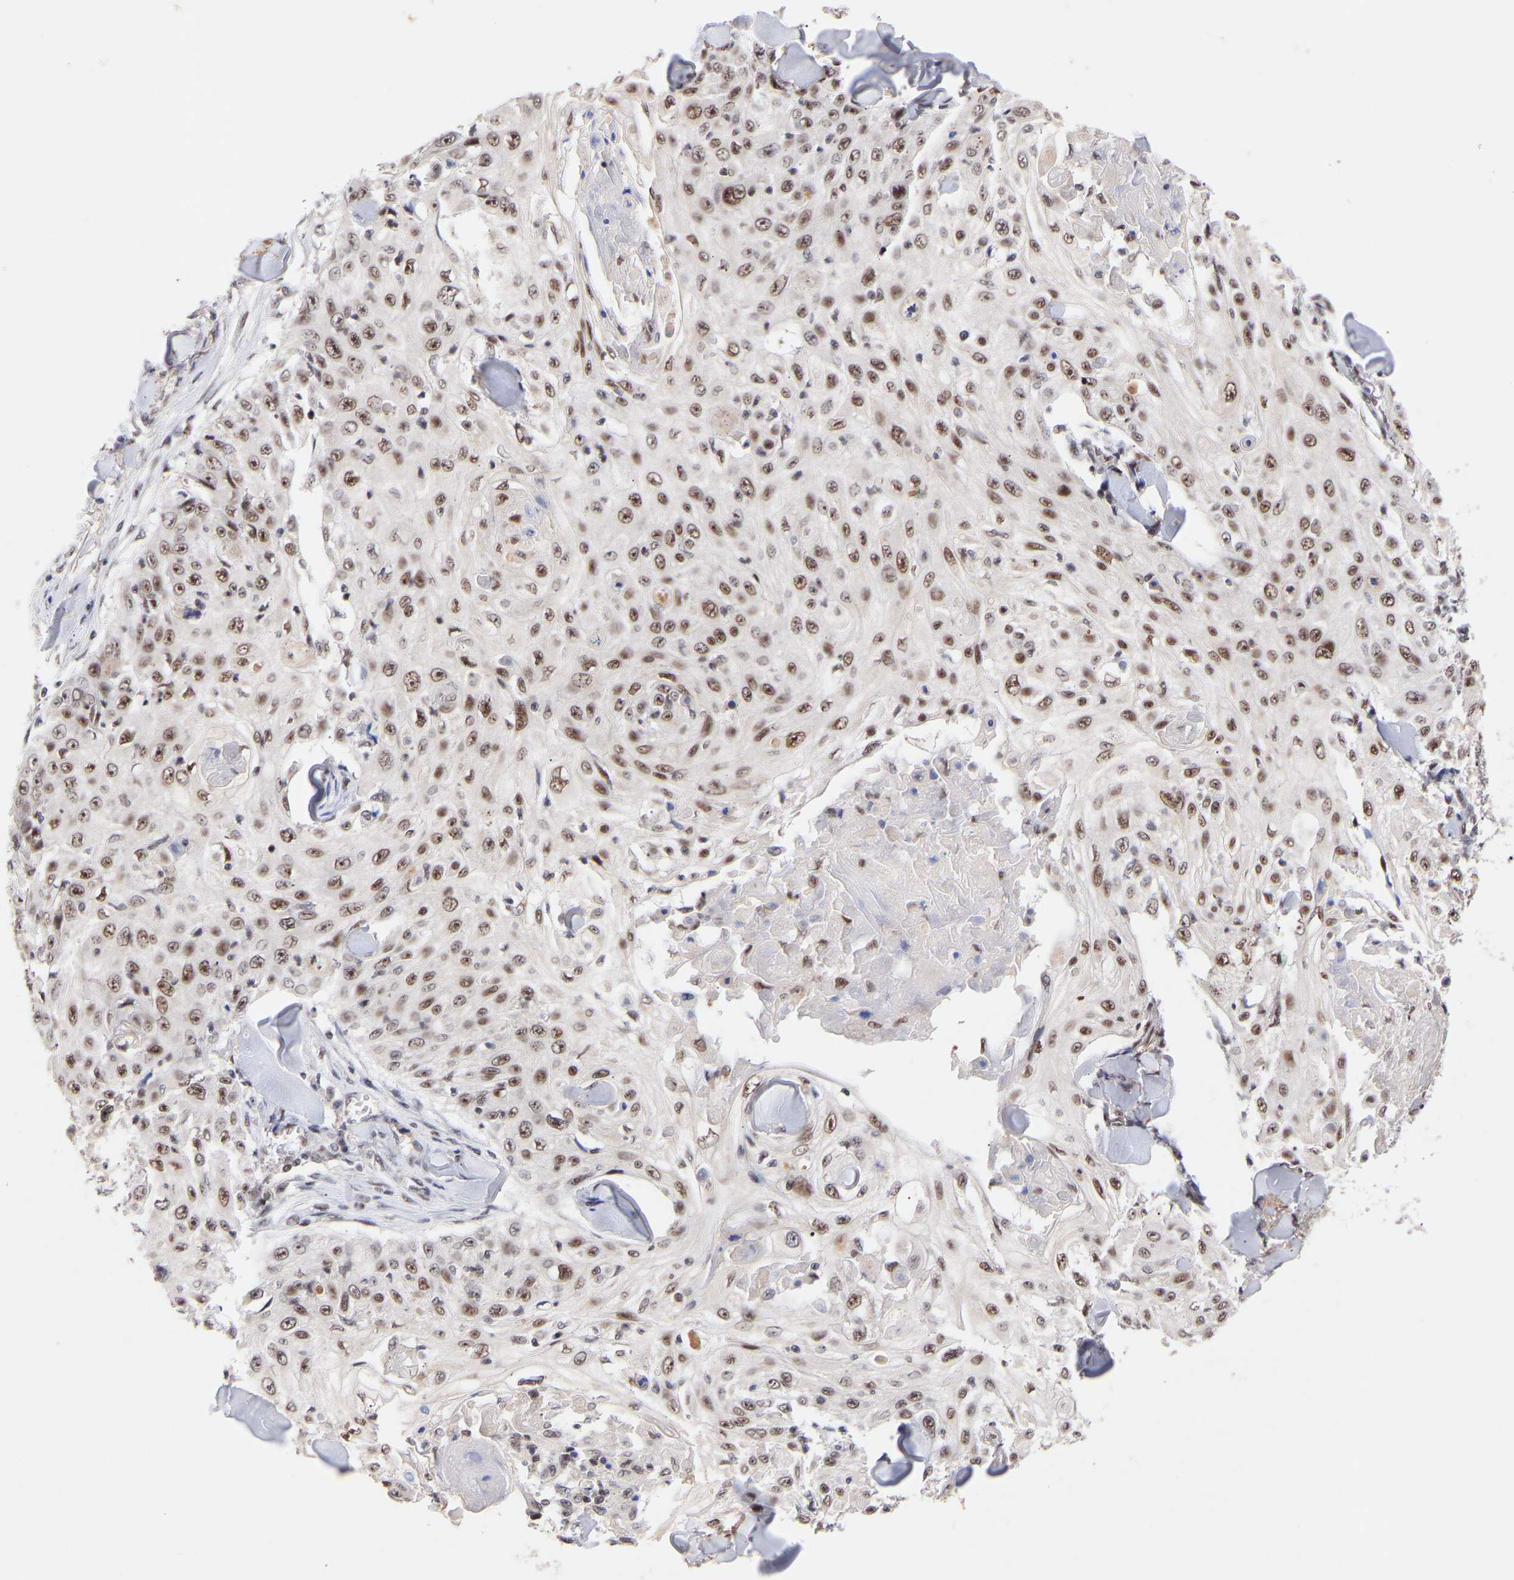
{"staining": {"intensity": "moderate", "quantity": ">75%", "location": "nuclear"}, "tissue": "skin cancer", "cell_type": "Tumor cells", "image_type": "cancer", "snomed": [{"axis": "morphology", "description": "Squamous cell carcinoma, NOS"}, {"axis": "topography", "description": "Skin"}], "caption": "An image showing moderate nuclear positivity in about >75% of tumor cells in skin cancer, as visualized by brown immunohistochemical staining.", "gene": "RBM15", "patient": {"sex": "male", "age": 86}}